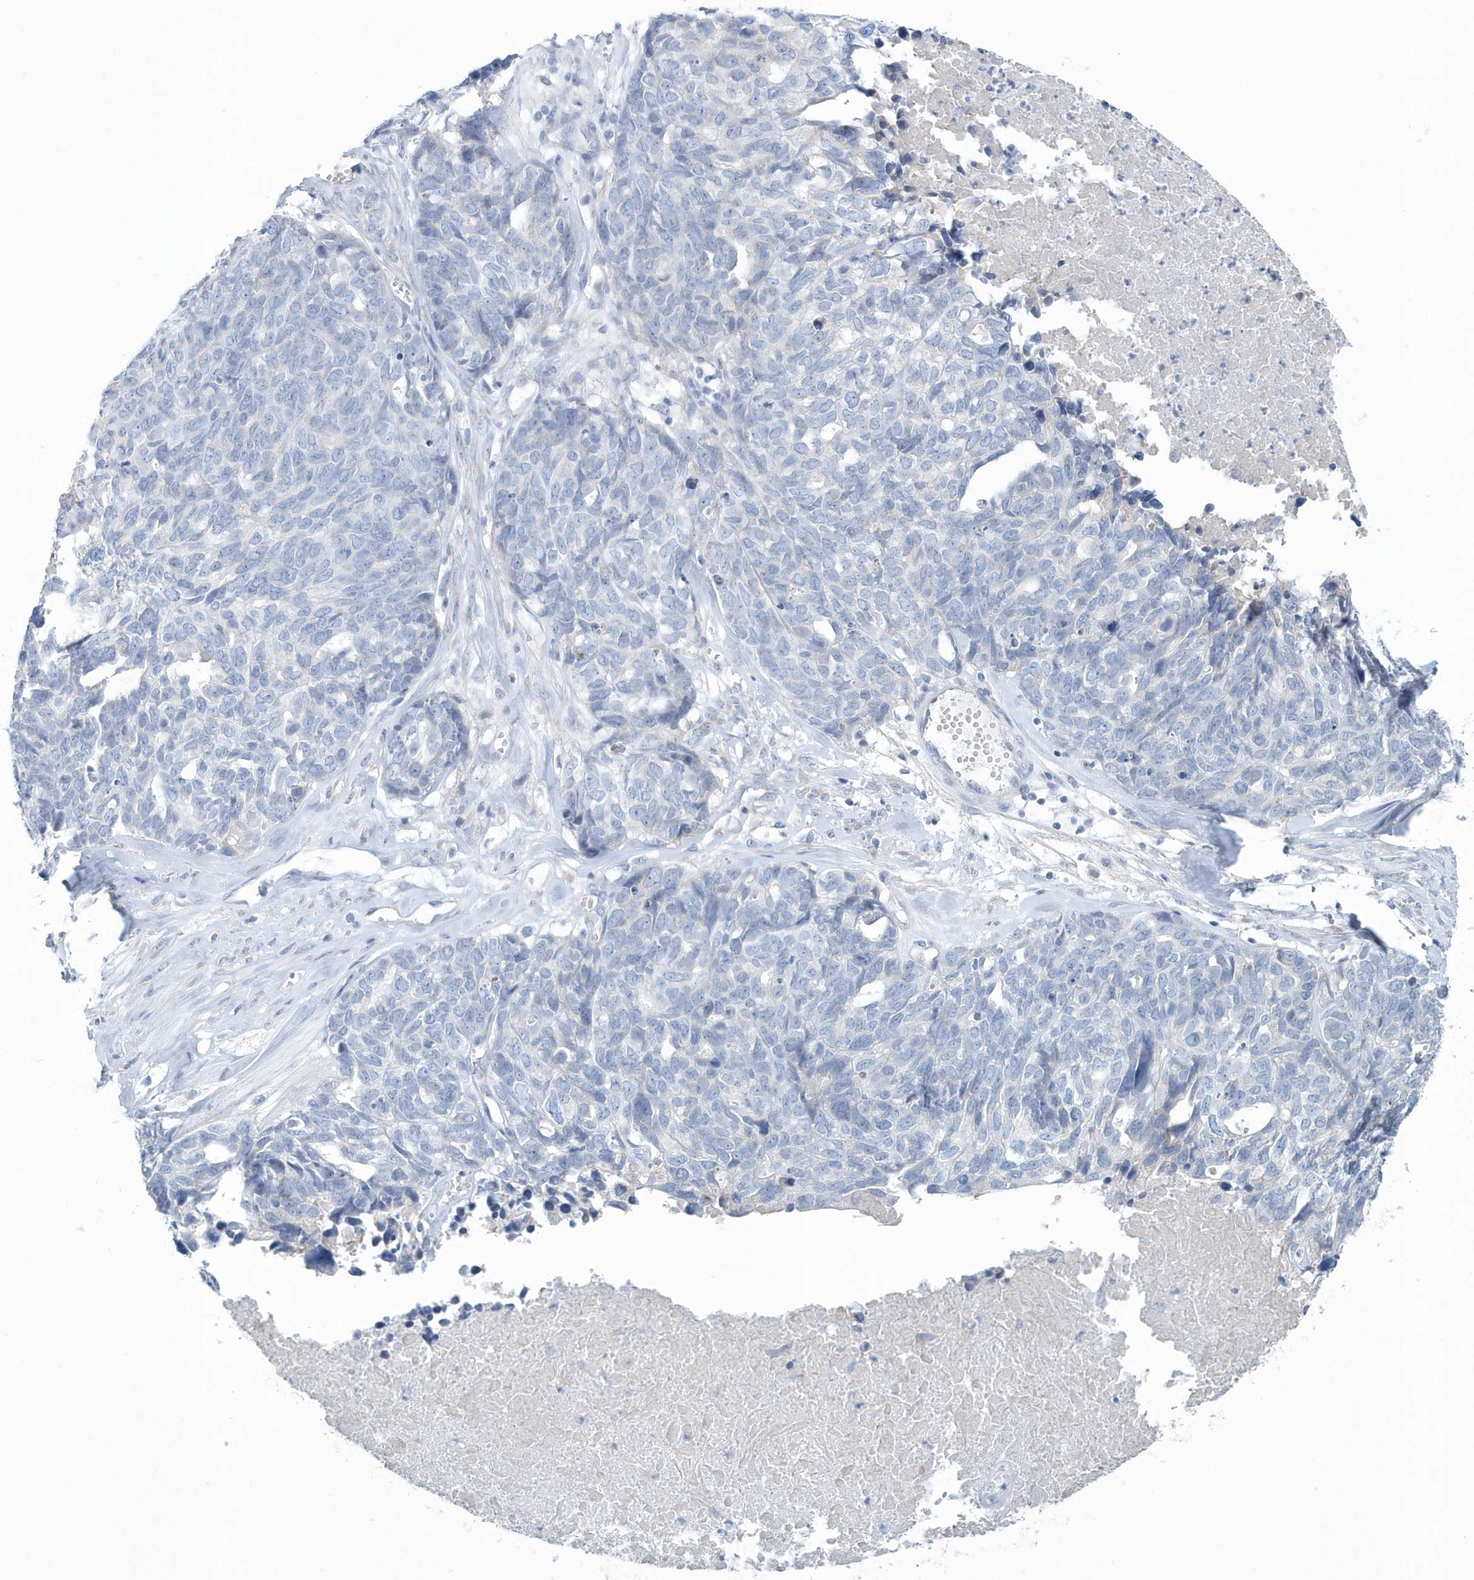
{"staining": {"intensity": "negative", "quantity": "none", "location": "none"}, "tissue": "ovarian cancer", "cell_type": "Tumor cells", "image_type": "cancer", "snomed": [{"axis": "morphology", "description": "Cystadenocarcinoma, serous, NOS"}, {"axis": "topography", "description": "Ovary"}], "caption": "High power microscopy micrograph of an immunohistochemistry (IHC) photomicrograph of ovarian cancer (serous cystadenocarcinoma), revealing no significant expression in tumor cells.", "gene": "SPATA18", "patient": {"sex": "female", "age": 79}}